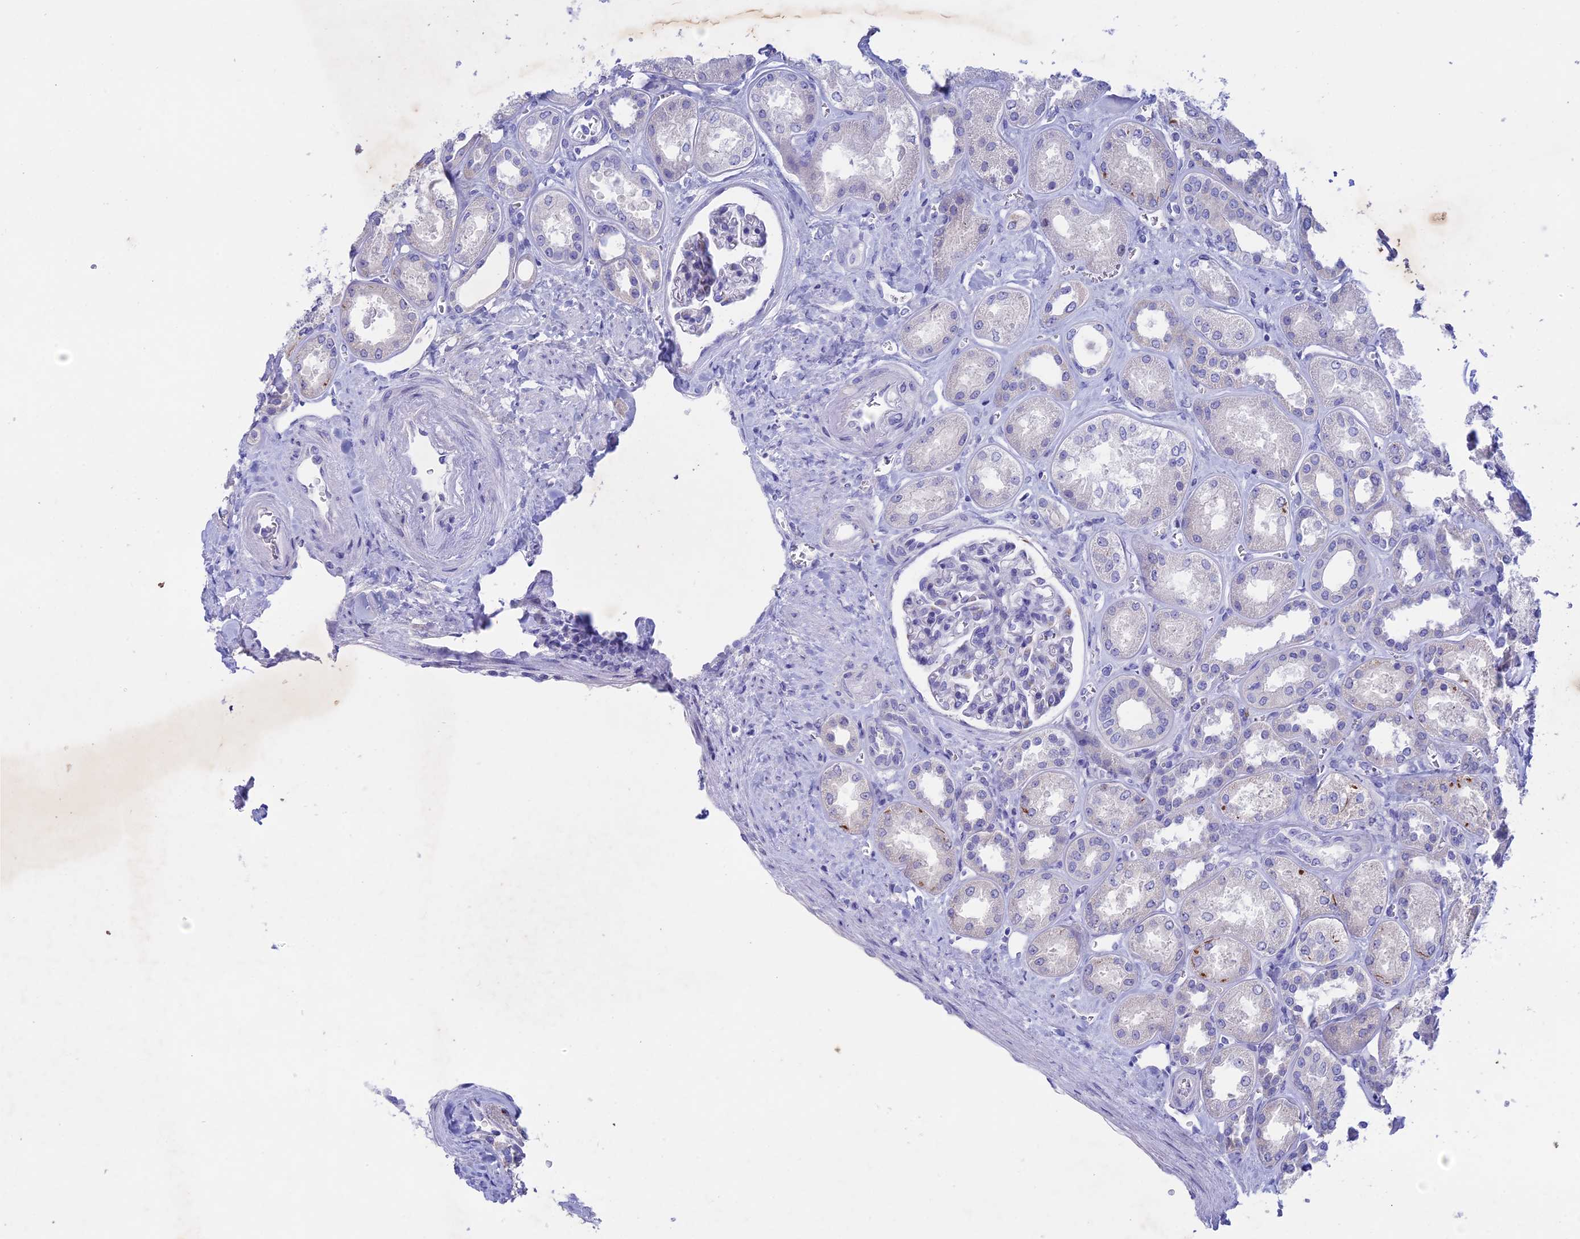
{"staining": {"intensity": "negative", "quantity": "none", "location": "none"}, "tissue": "kidney", "cell_type": "Cells in glomeruli", "image_type": "normal", "snomed": [{"axis": "morphology", "description": "Normal tissue, NOS"}, {"axis": "morphology", "description": "Adenocarcinoma, NOS"}, {"axis": "topography", "description": "Kidney"}], "caption": "Cells in glomeruli show no significant protein positivity in benign kidney. Nuclei are stained in blue.", "gene": "BTBD19", "patient": {"sex": "female", "age": 68}}